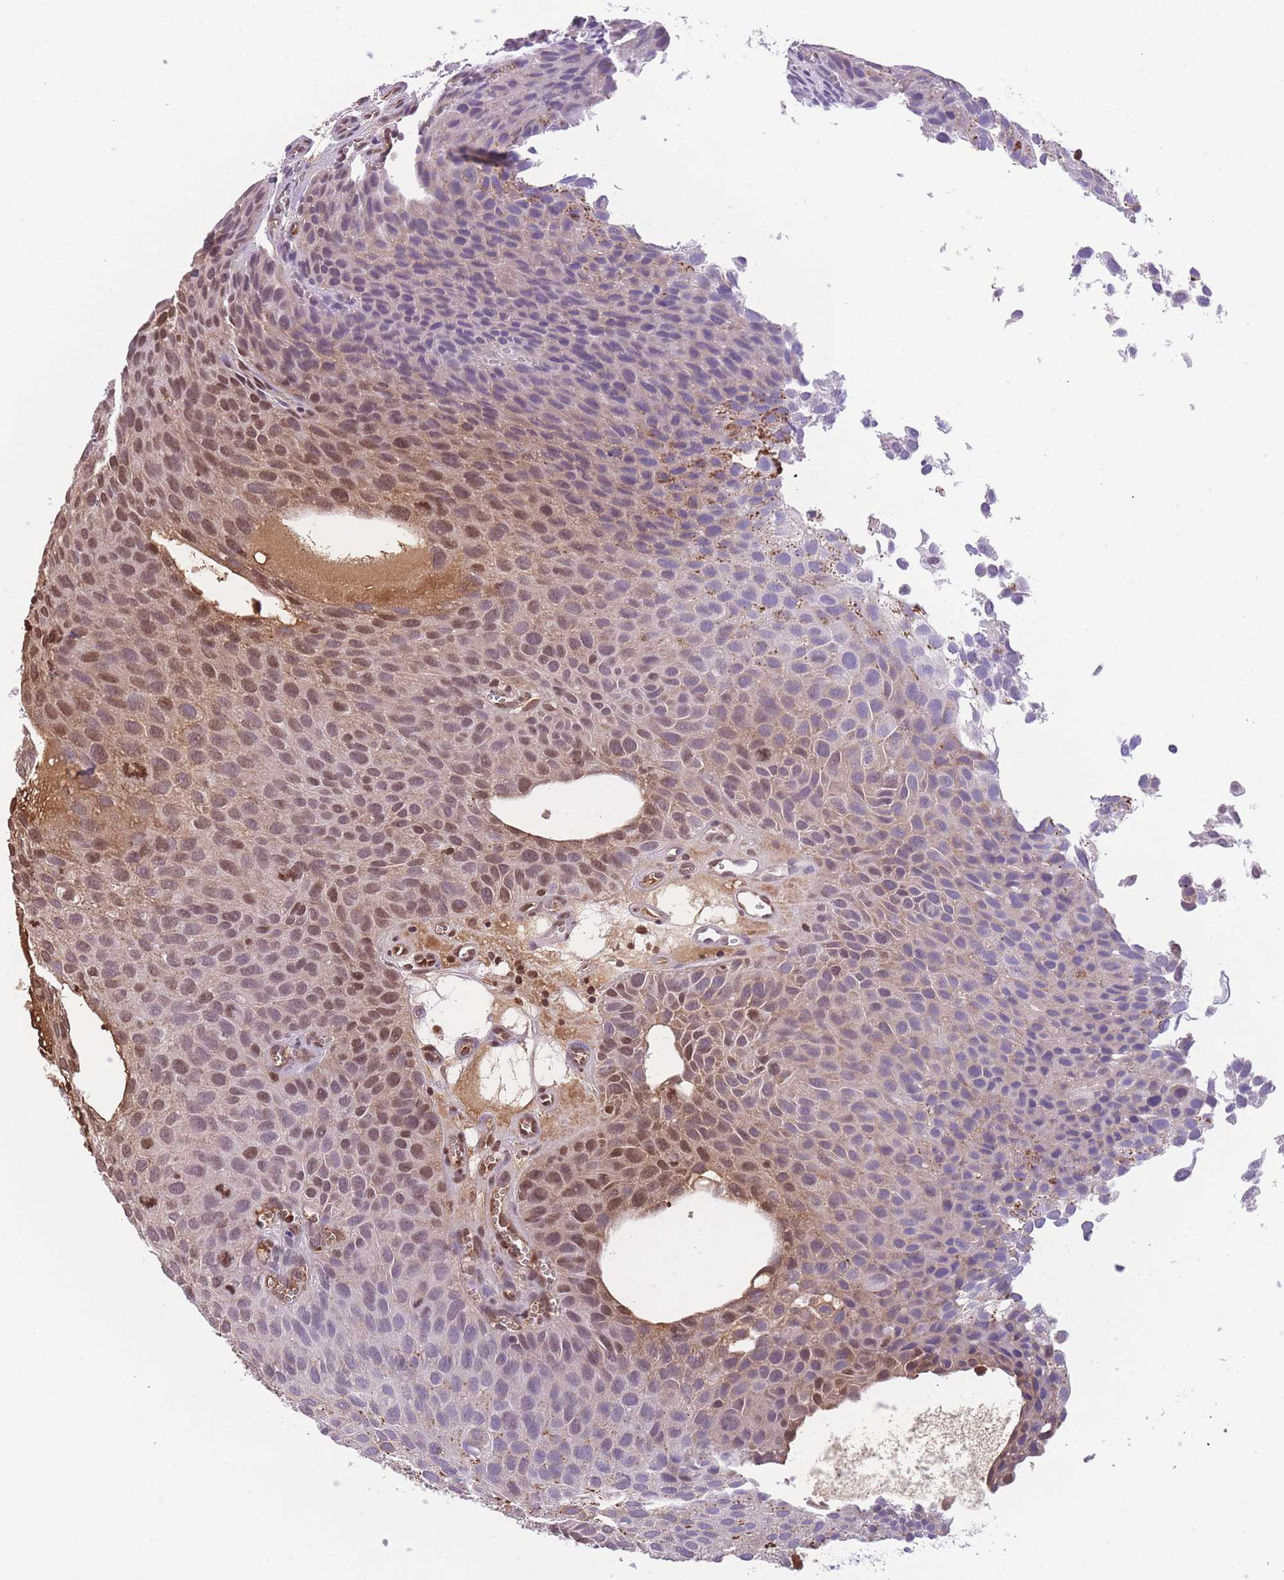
{"staining": {"intensity": "moderate", "quantity": "25%-75%", "location": "cytoplasmic/membranous,nuclear"}, "tissue": "urothelial cancer", "cell_type": "Tumor cells", "image_type": "cancer", "snomed": [{"axis": "morphology", "description": "Urothelial carcinoma, Low grade"}, {"axis": "topography", "description": "Urinary bladder"}], "caption": "Protein expression analysis of urothelial carcinoma (low-grade) exhibits moderate cytoplasmic/membranous and nuclear positivity in approximately 25%-75% of tumor cells.", "gene": "GNAT1", "patient": {"sex": "male", "age": 88}}